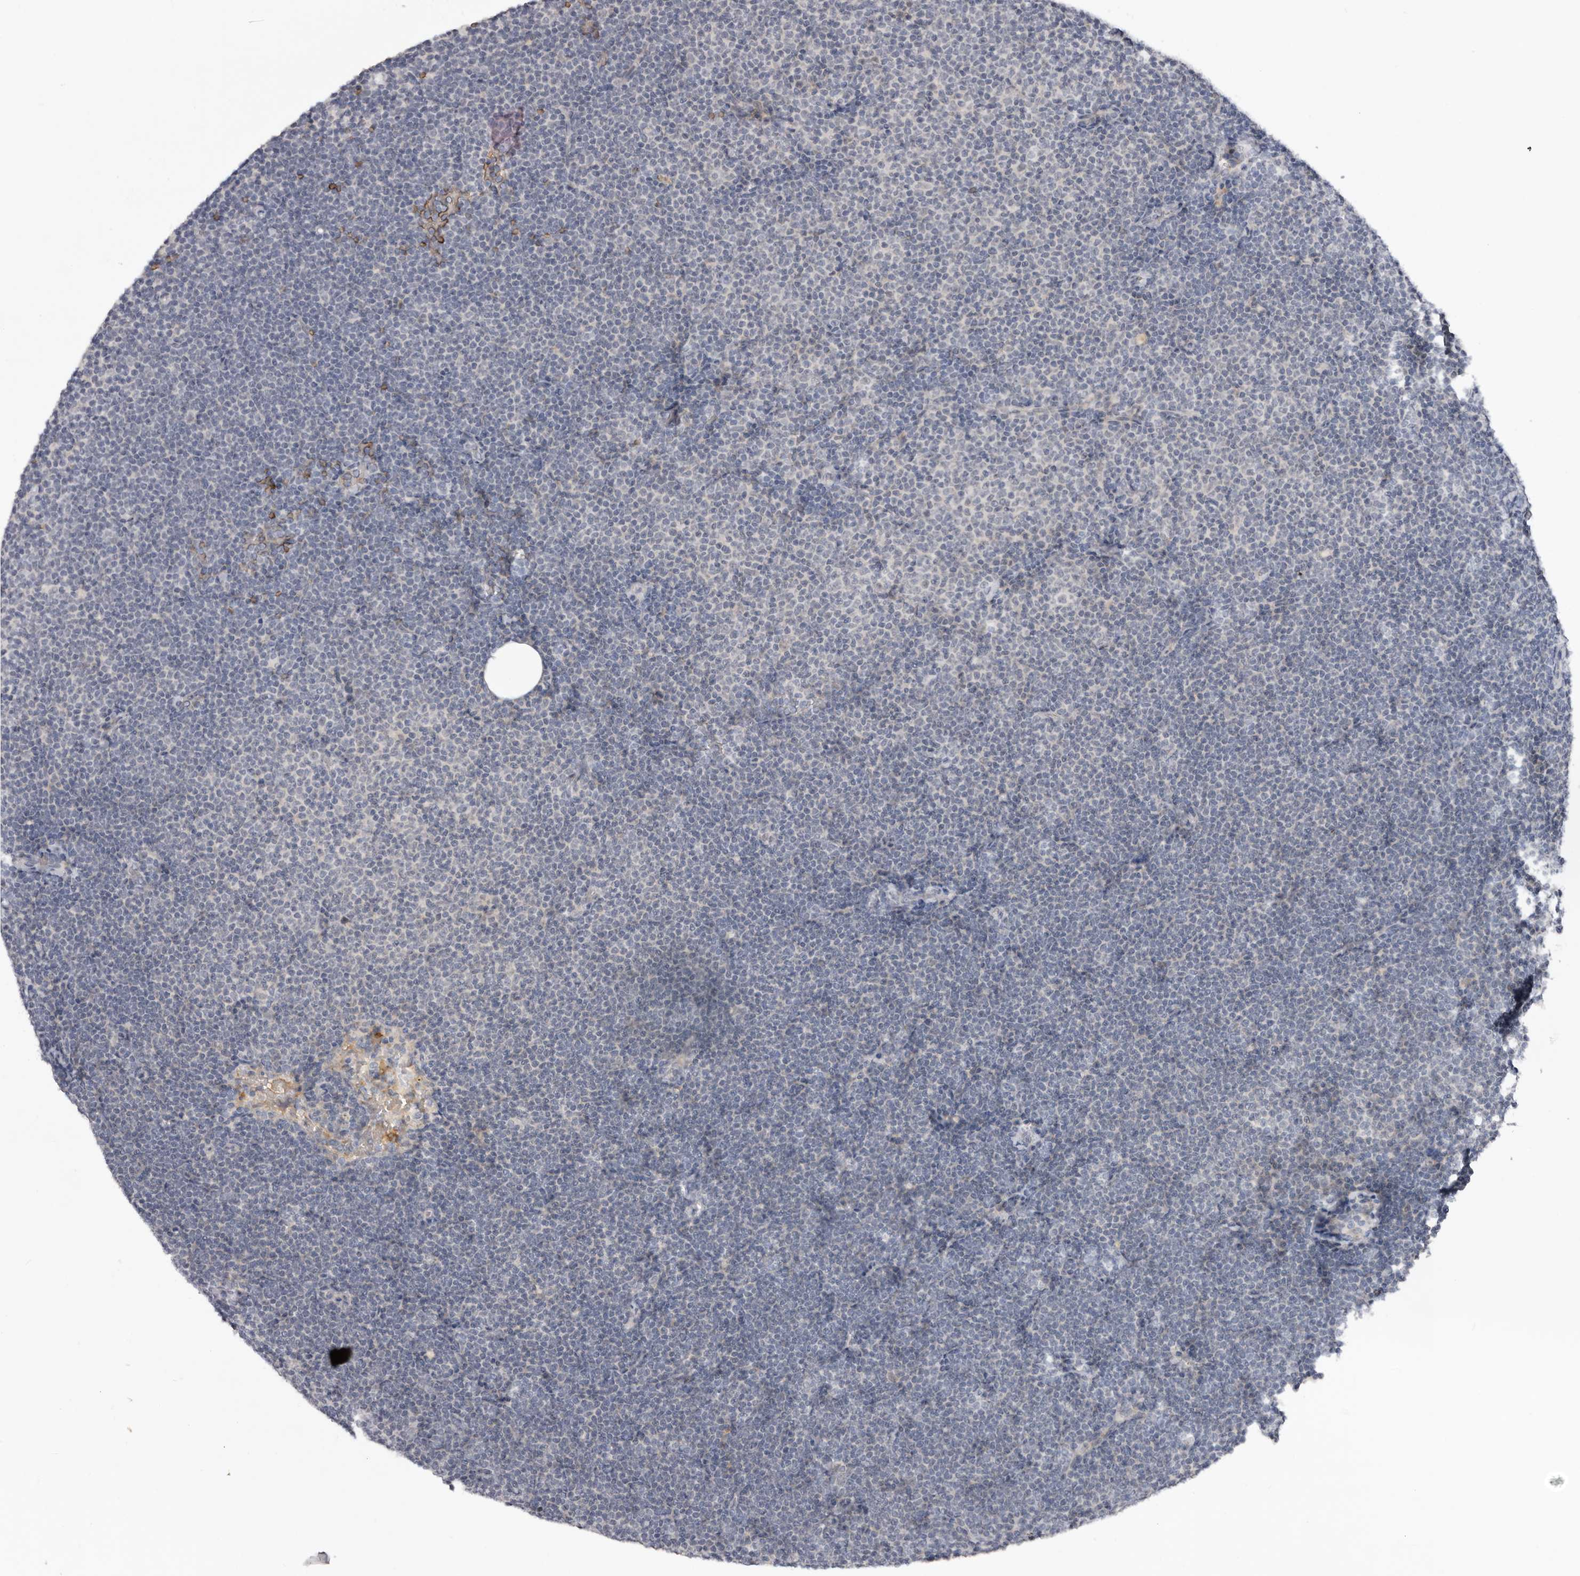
{"staining": {"intensity": "negative", "quantity": "none", "location": "none"}, "tissue": "lymphoma", "cell_type": "Tumor cells", "image_type": "cancer", "snomed": [{"axis": "morphology", "description": "Malignant lymphoma, non-Hodgkin's type, Low grade"}, {"axis": "topography", "description": "Lymph node"}], "caption": "This is a micrograph of immunohistochemistry (IHC) staining of lymphoma, which shows no expression in tumor cells.", "gene": "TNR", "patient": {"sex": "female", "age": 53}}